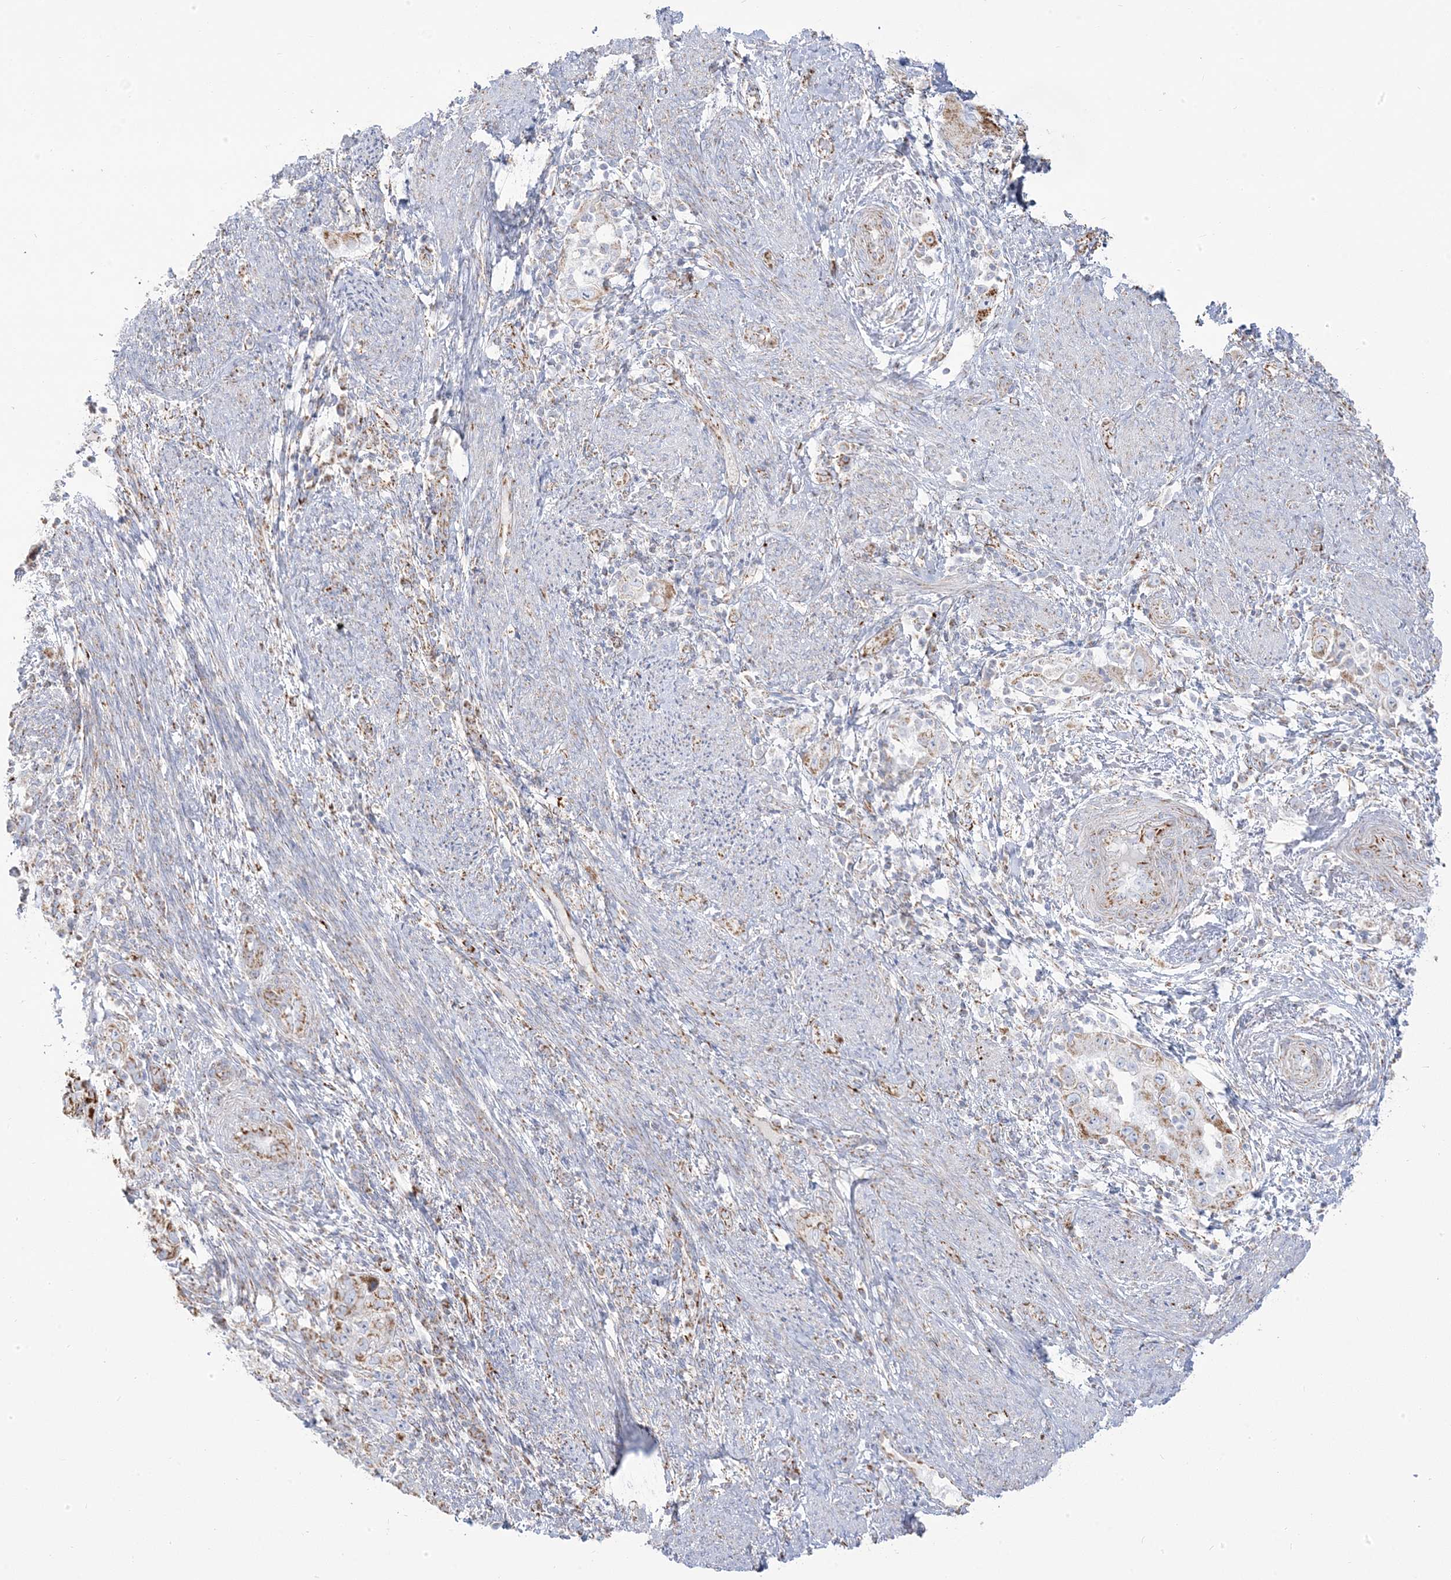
{"staining": {"intensity": "moderate", "quantity": "25%-75%", "location": "cytoplasmic/membranous"}, "tissue": "endometrial cancer", "cell_type": "Tumor cells", "image_type": "cancer", "snomed": [{"axis": "morphology", "description": "Adenocarcinoma, NOS"}, {"axis": "topography", "description": "Endometrium"}], "caption": "Immunohistochemical staining of human endometrial cancer (adenocarcinoma) reveals medium levels of moderate cytoplasmic/membranous positivity in approximately 25%-75% of tumor cells.", "gene": "PCCB", "patient": {"sex": "female", "age": 85}}